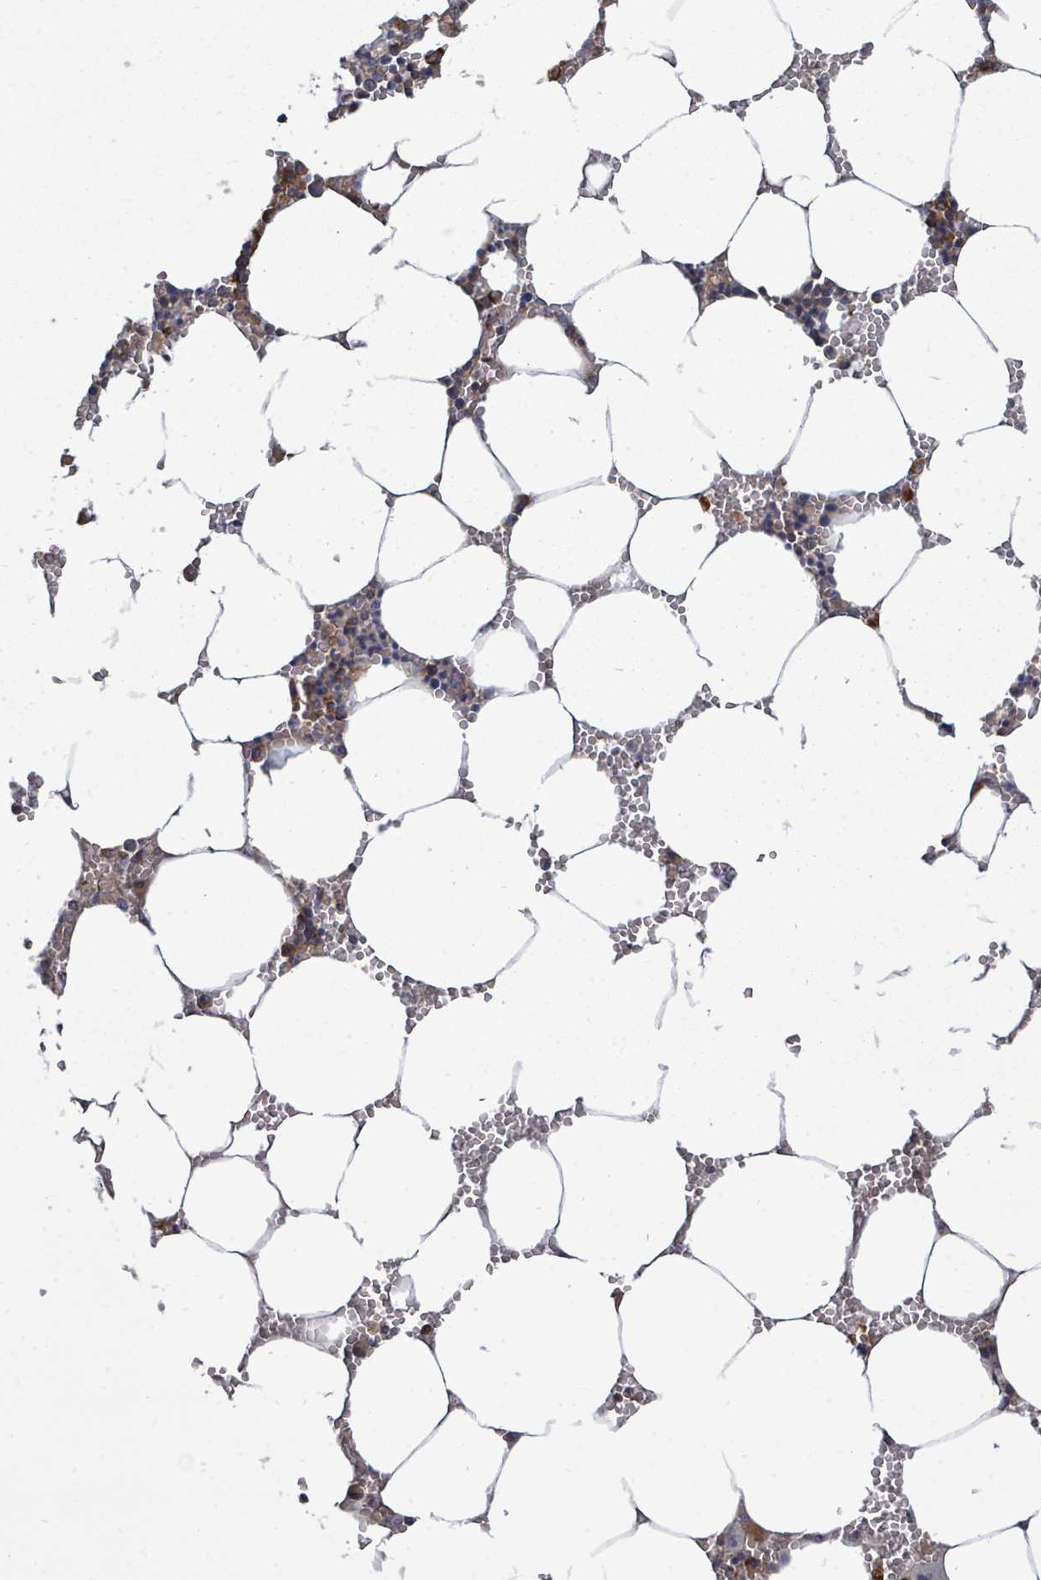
{"staining": {"intensity": "moderate", "quantity": "<25%", "location": "cytoplasmic/membranous"}, "tissue": "bone marrow", "cell_type": "Hematopoietic cells", "image_type": "normal", "snomed": [{"axis": "morphology", "description": "Normal tissue, NOS"}, {"axis": "topography", "description": "Bone marrow"}], "caption": "A brown stain highlights moderate cytoplasmic/membranous staining of a protein in hematopoietic cells of unremarkable human bone marrow.", "gene": "EIF3CL", "patient": {"sex": "male", "age": 70}}